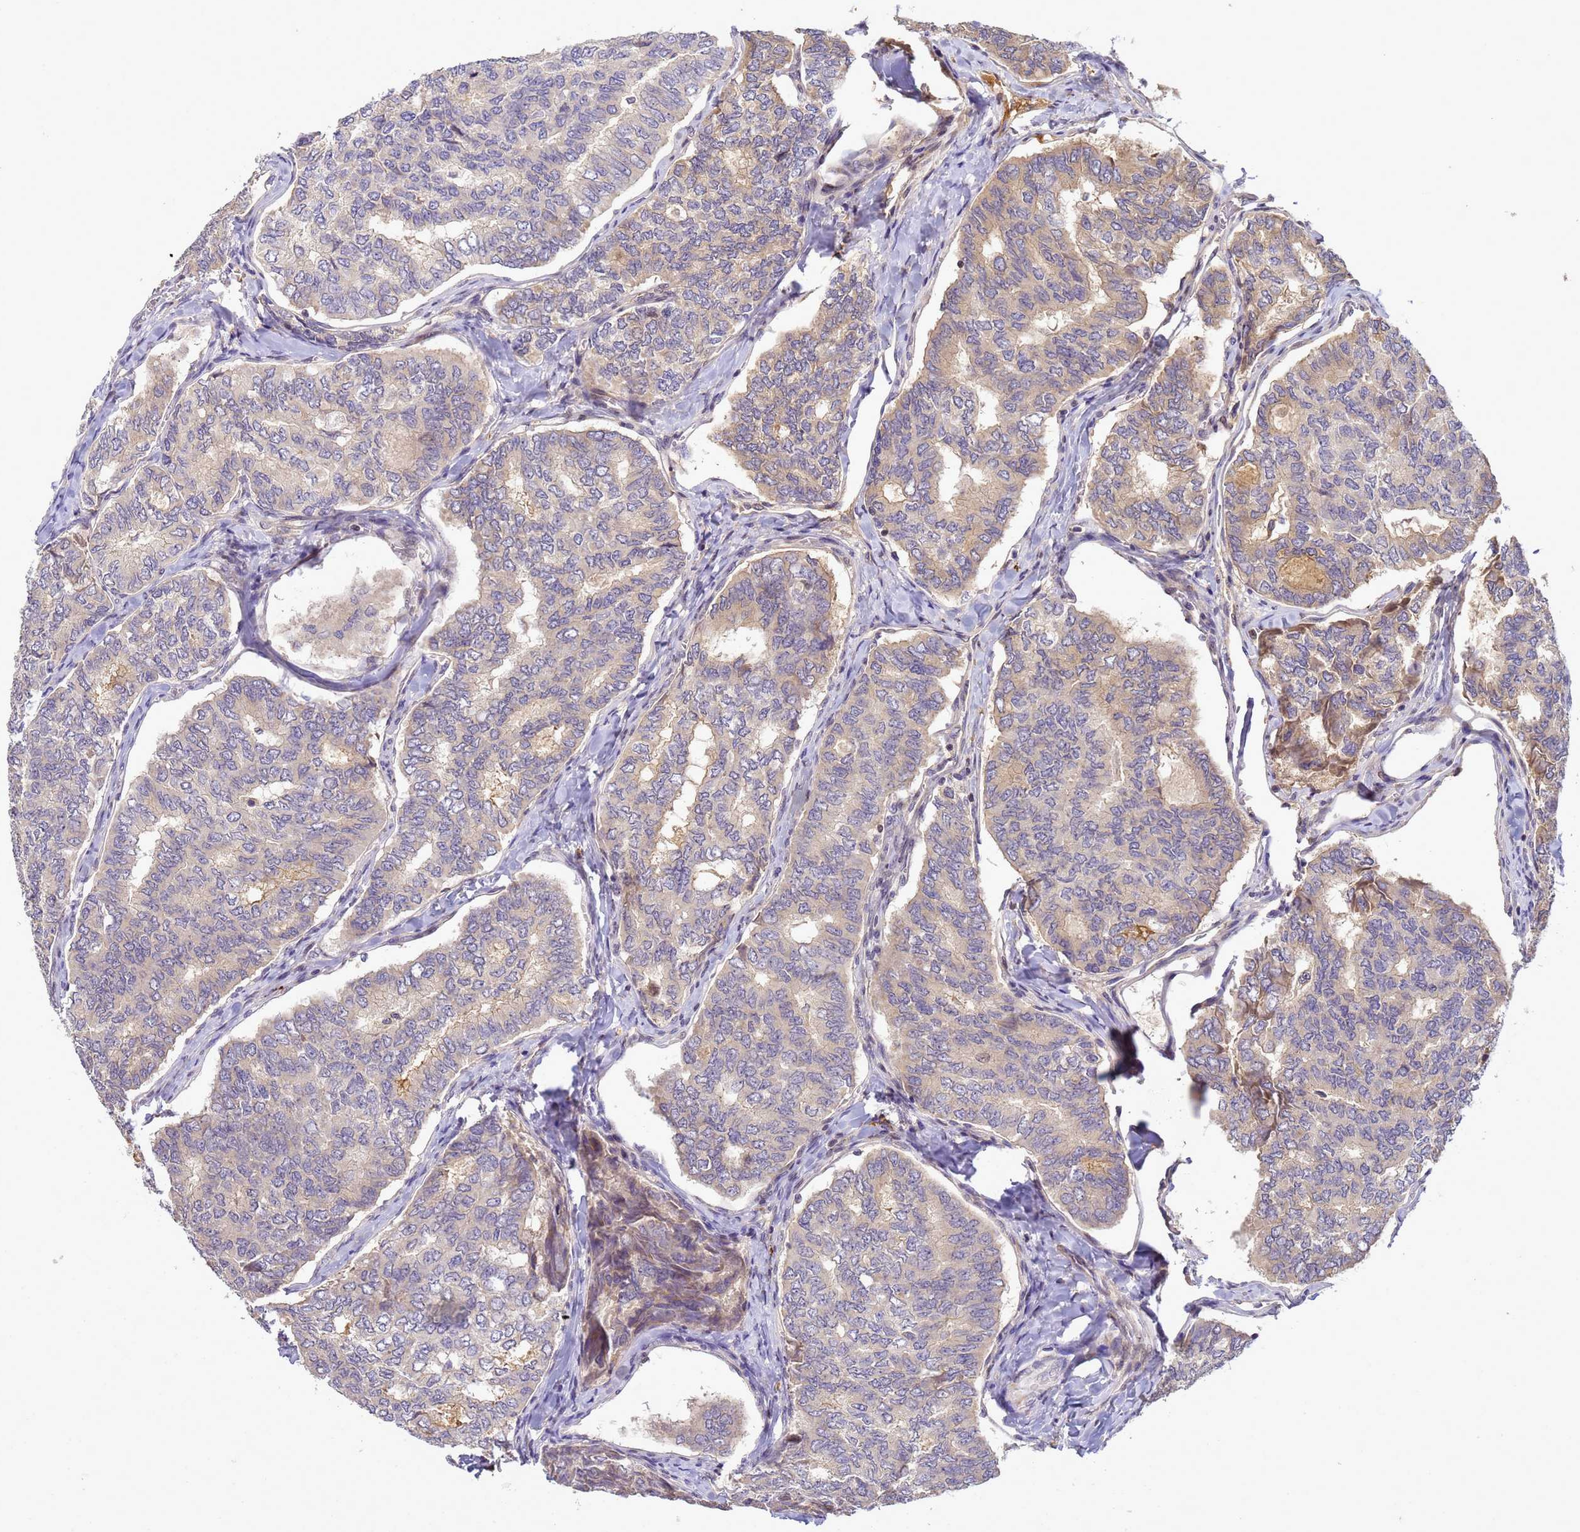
{"staining": {"intensity": "negative", "quantity": "none", "location": "none"}, "tissue": "thyroid cancer", "cell_type": "Tumor cells", "image_type": "cancer", "snomed": [{"axis": "morphology", "description": "Papillary adenocarcinoma, NOS"}, {"axis": "topography", "description": "Thyroid gland"}], "caption": "Tumor cells show no significant protein staining in thyroid cancer. (DAB (3,3'-diaminobenzidine) immunohistochemistry (IHC) visualized using brightfield microscopy, high magnification).", "gene": "TMEM74B", "patient": {"sex": "female", "age": 35}}